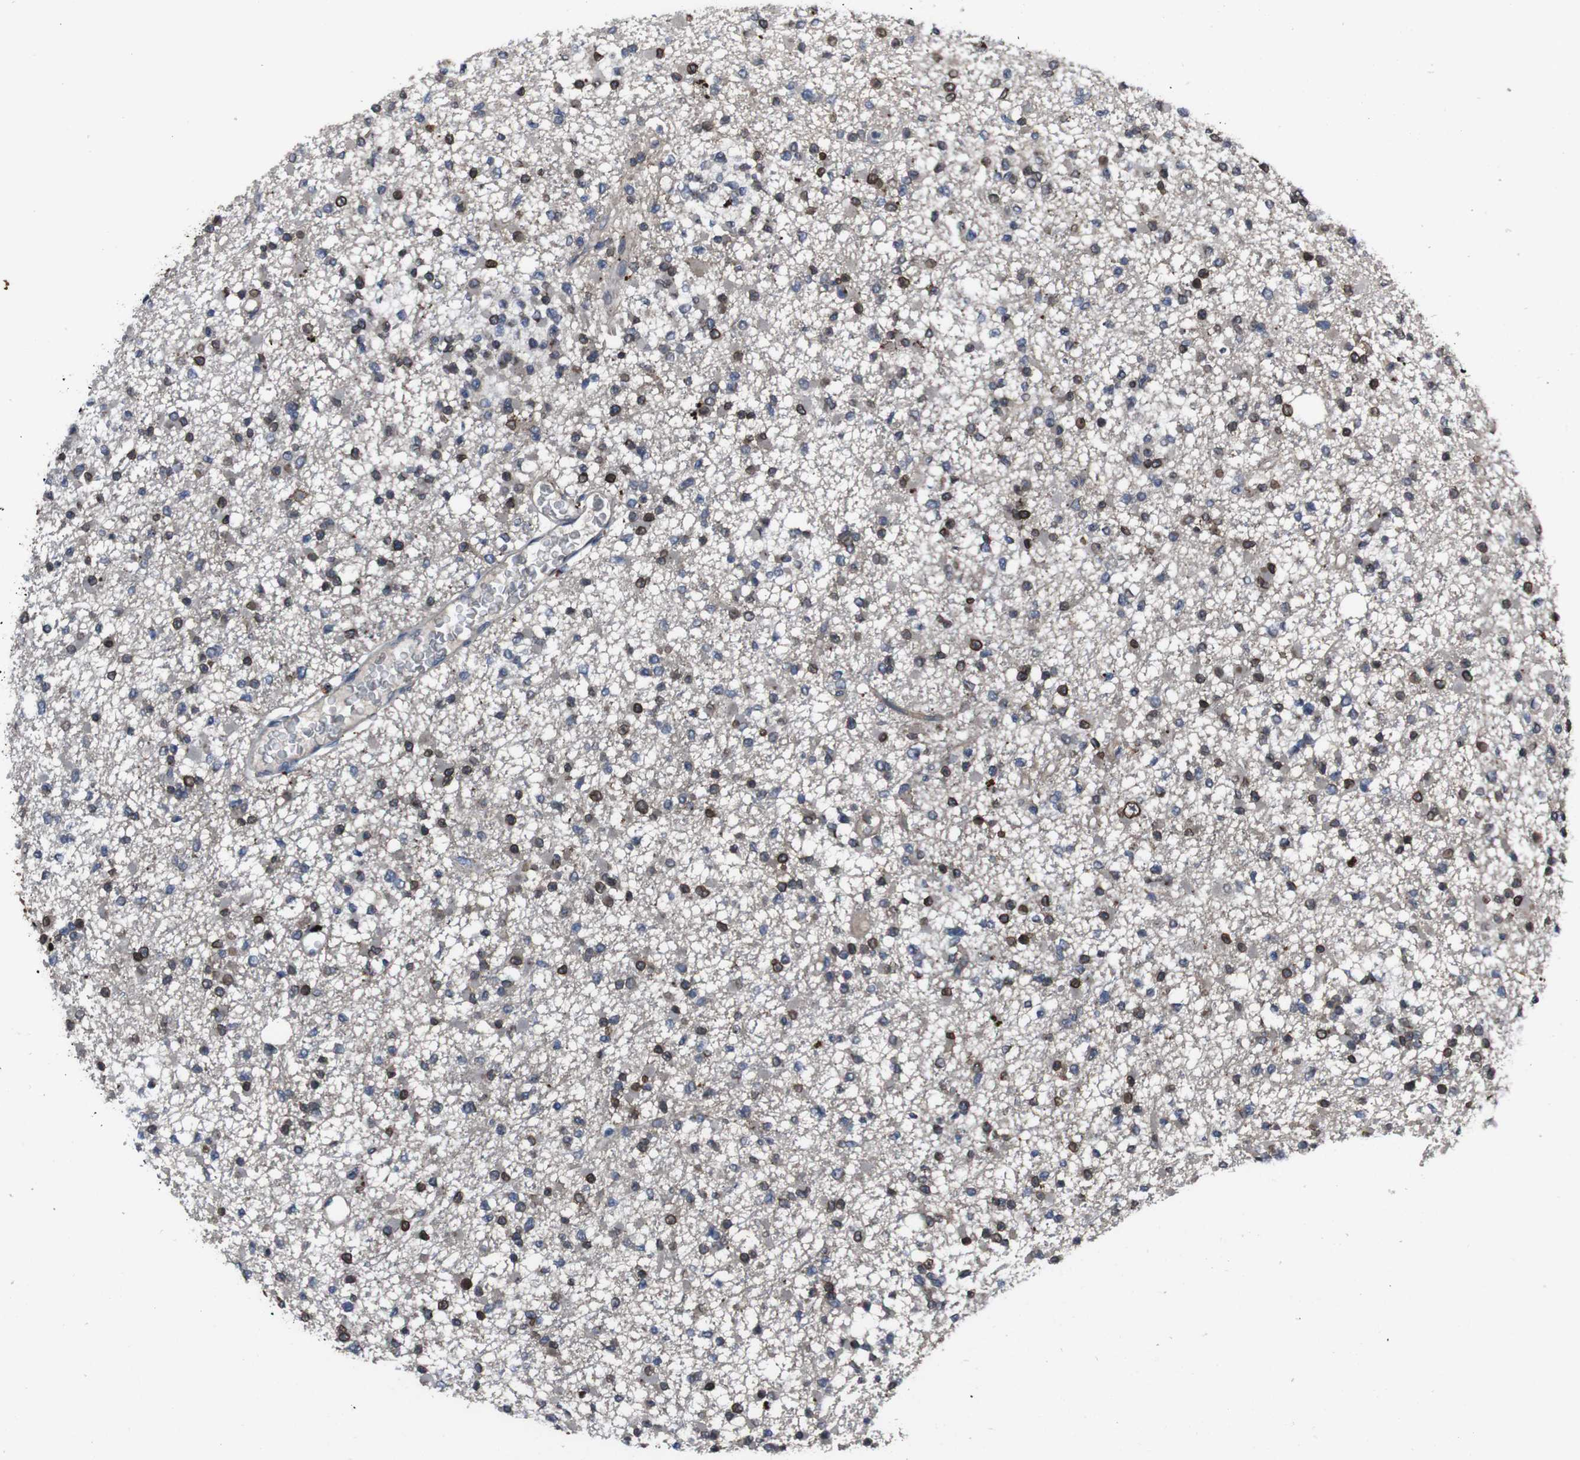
{"staining": {"intensity": "moderate", "quantity": "25%-75%", "location": "cytoplasmic/membranous,nuclear"}, "tissue": "glioma", "cell_type": "Tumor cells", "image_type": "cancer", "snomed": [{"axis": "morphology", "description": "Glioma, malignant, Low grade"}, {"axis": "topography", "description": "Brain"}], "caption": "DAB immunohistochemical staining of glioma demonstrates moderate cytoplasmic/membranous and nuclear protein expression in about 25%-75% of tumor cells.", "gene": "EFNA5", "patient": {"sex": "female", "age": 22}}